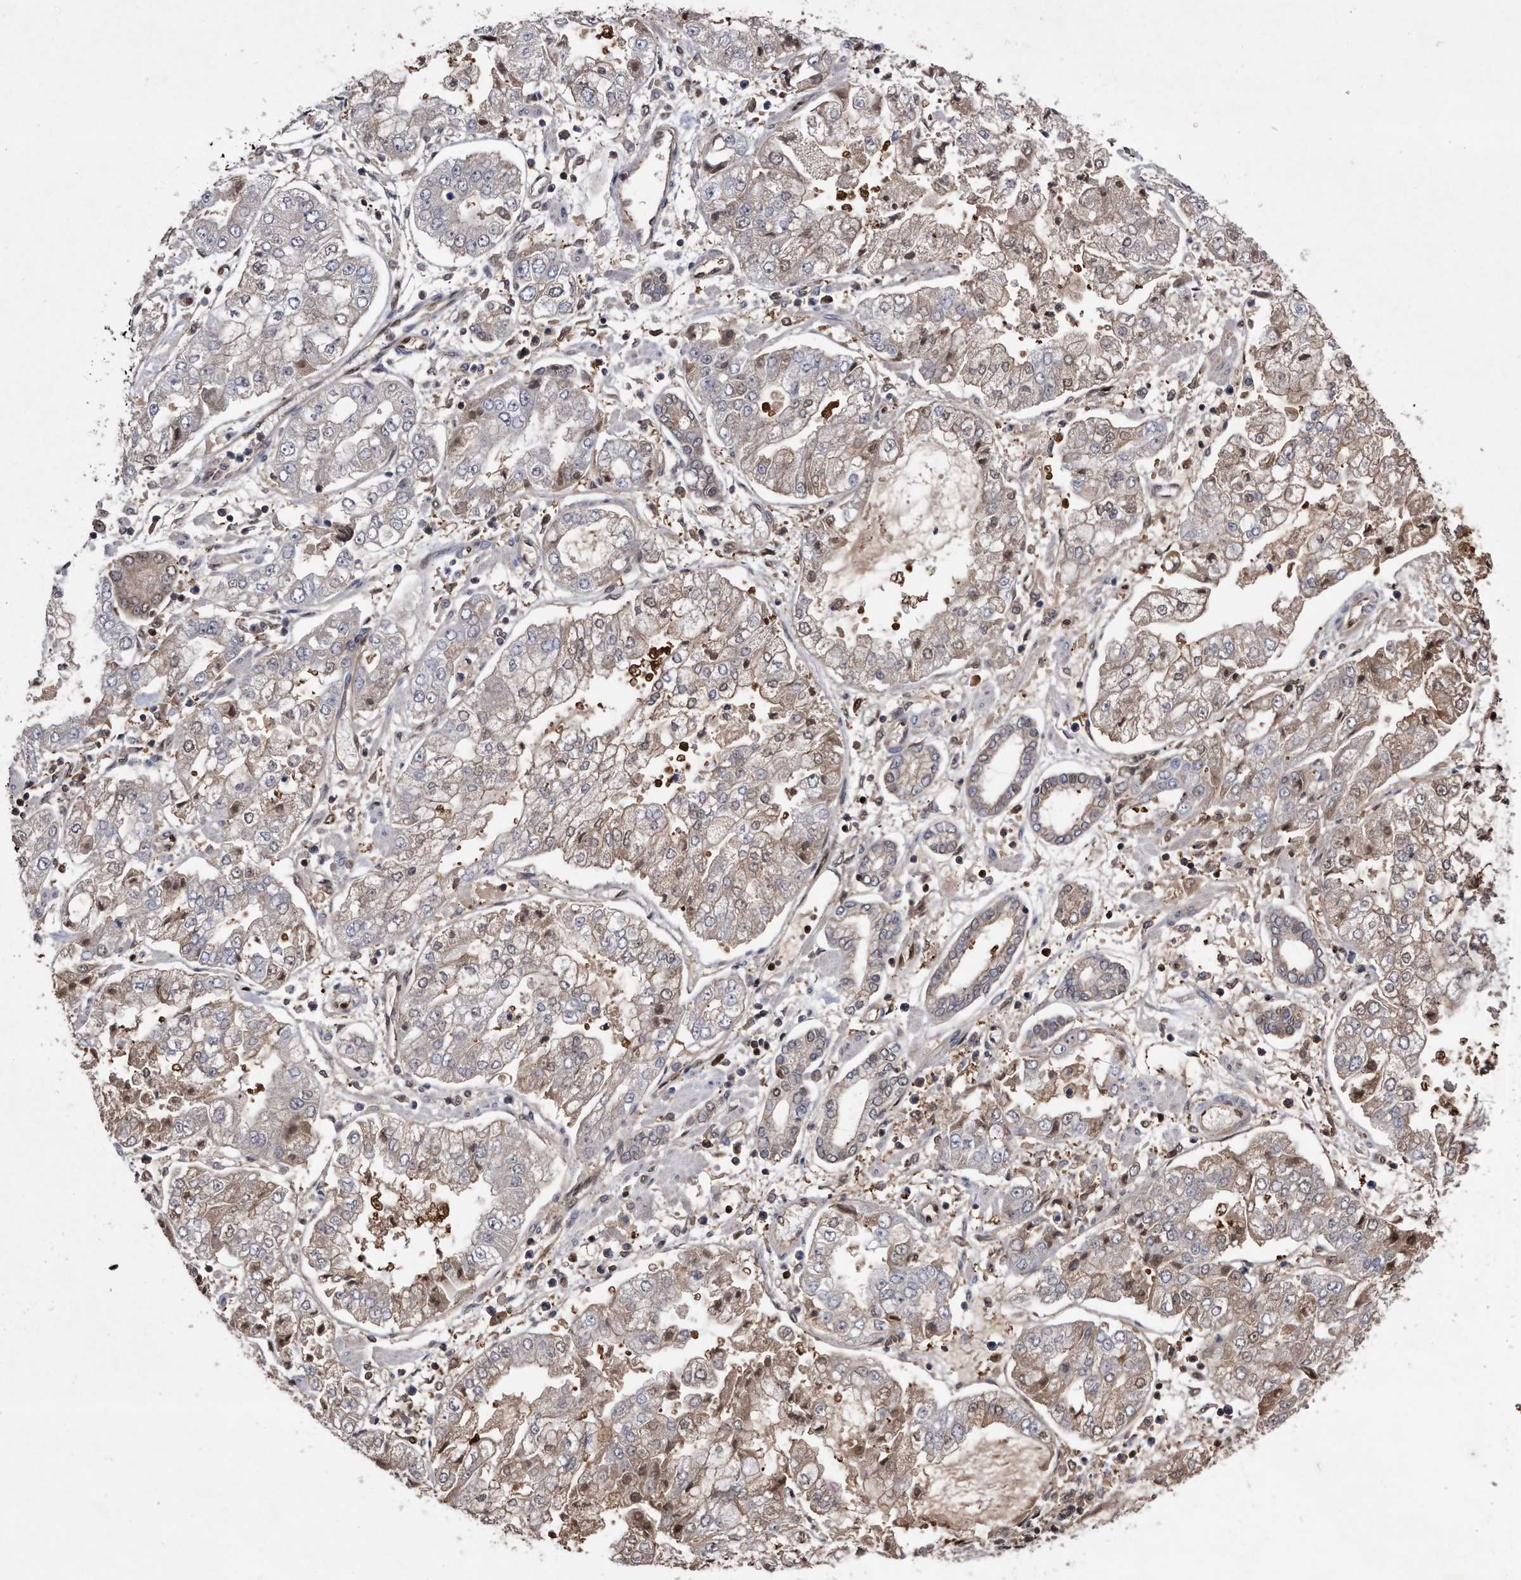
{"staining": {"intensity": "weak", "quantity": "<25%", "location": "cytoplasmic/membranous,nuclear"}, "tissue": "stomach cancer", "cell_type": "Tumor cells", "image_type": "cancer", "snomed": [{"axis": "morphology", "description": "Adenocarcinoma, NOS"}, {"axis": "topography", "description": "Stomach"}], "caption": "Stomach cancer was stained to show a protein in brown. There is no significant expression in tumor cells. The staining is performed using DAB (3,3'-diaminobenzidine) brown chromogen with nuclei counter-stained in using hematoxylin.", "gene": "RAD23B", "patient": {"sex": "male", "age": 76}}